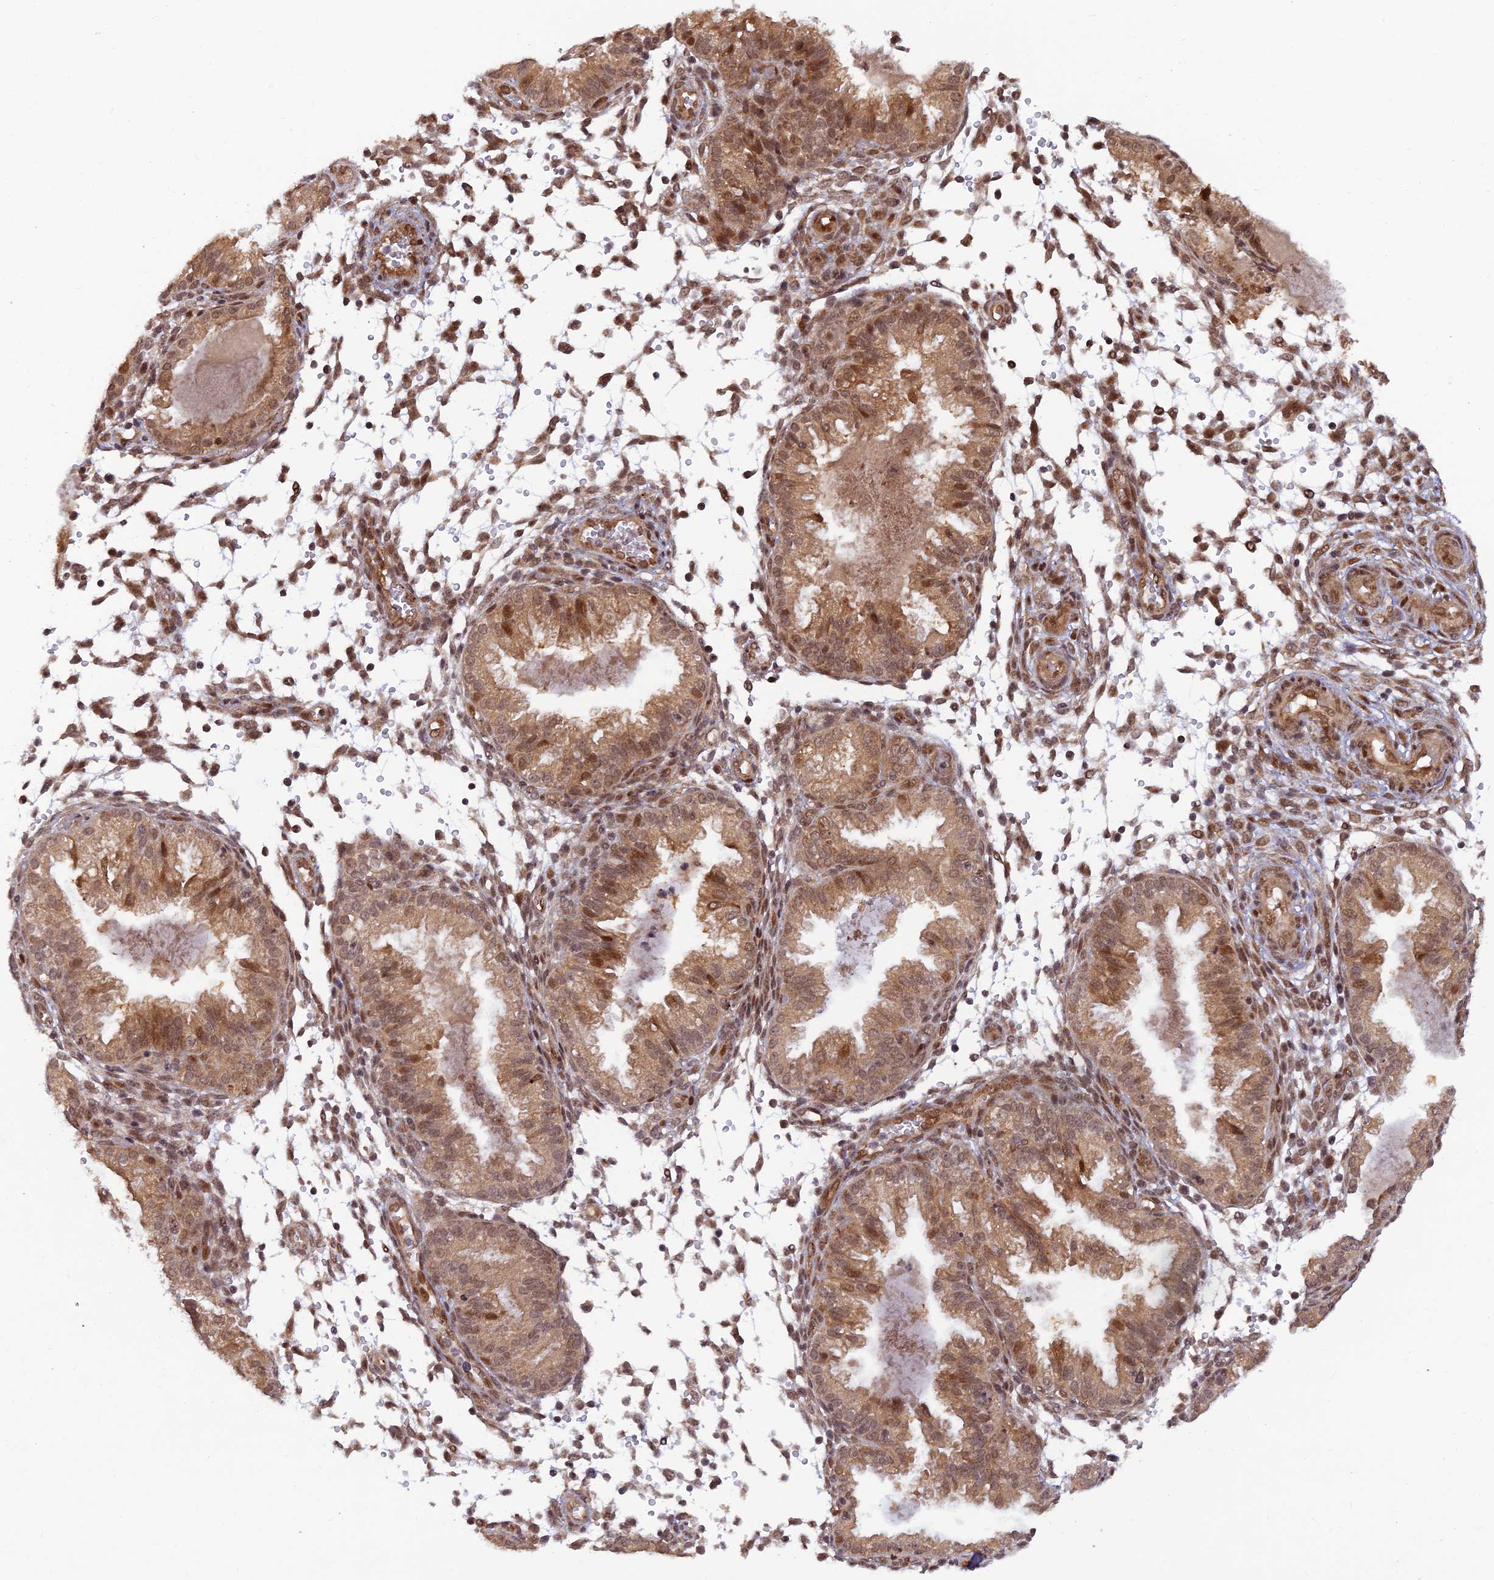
{"staining": {"intensity": "weak", "quantity": "25%-75%", "location": "nuclear"}, "tissue": "endometrium", "cell_type": "Cells in endometrial stroma", "image_type": "normal", "snomed": [{"axis": "morphology", "description": "Normal tissue, NOS"}, {"axis": "topography", "description": "Endometrium"}], "caption": "Weak nuclear positivity is appreciated in approximately 25%-75% of cells in endometrial stroma in unremarkable endometrium.", "gene": "ZNF565", "patient": {"sex": "female", "age": 33}}